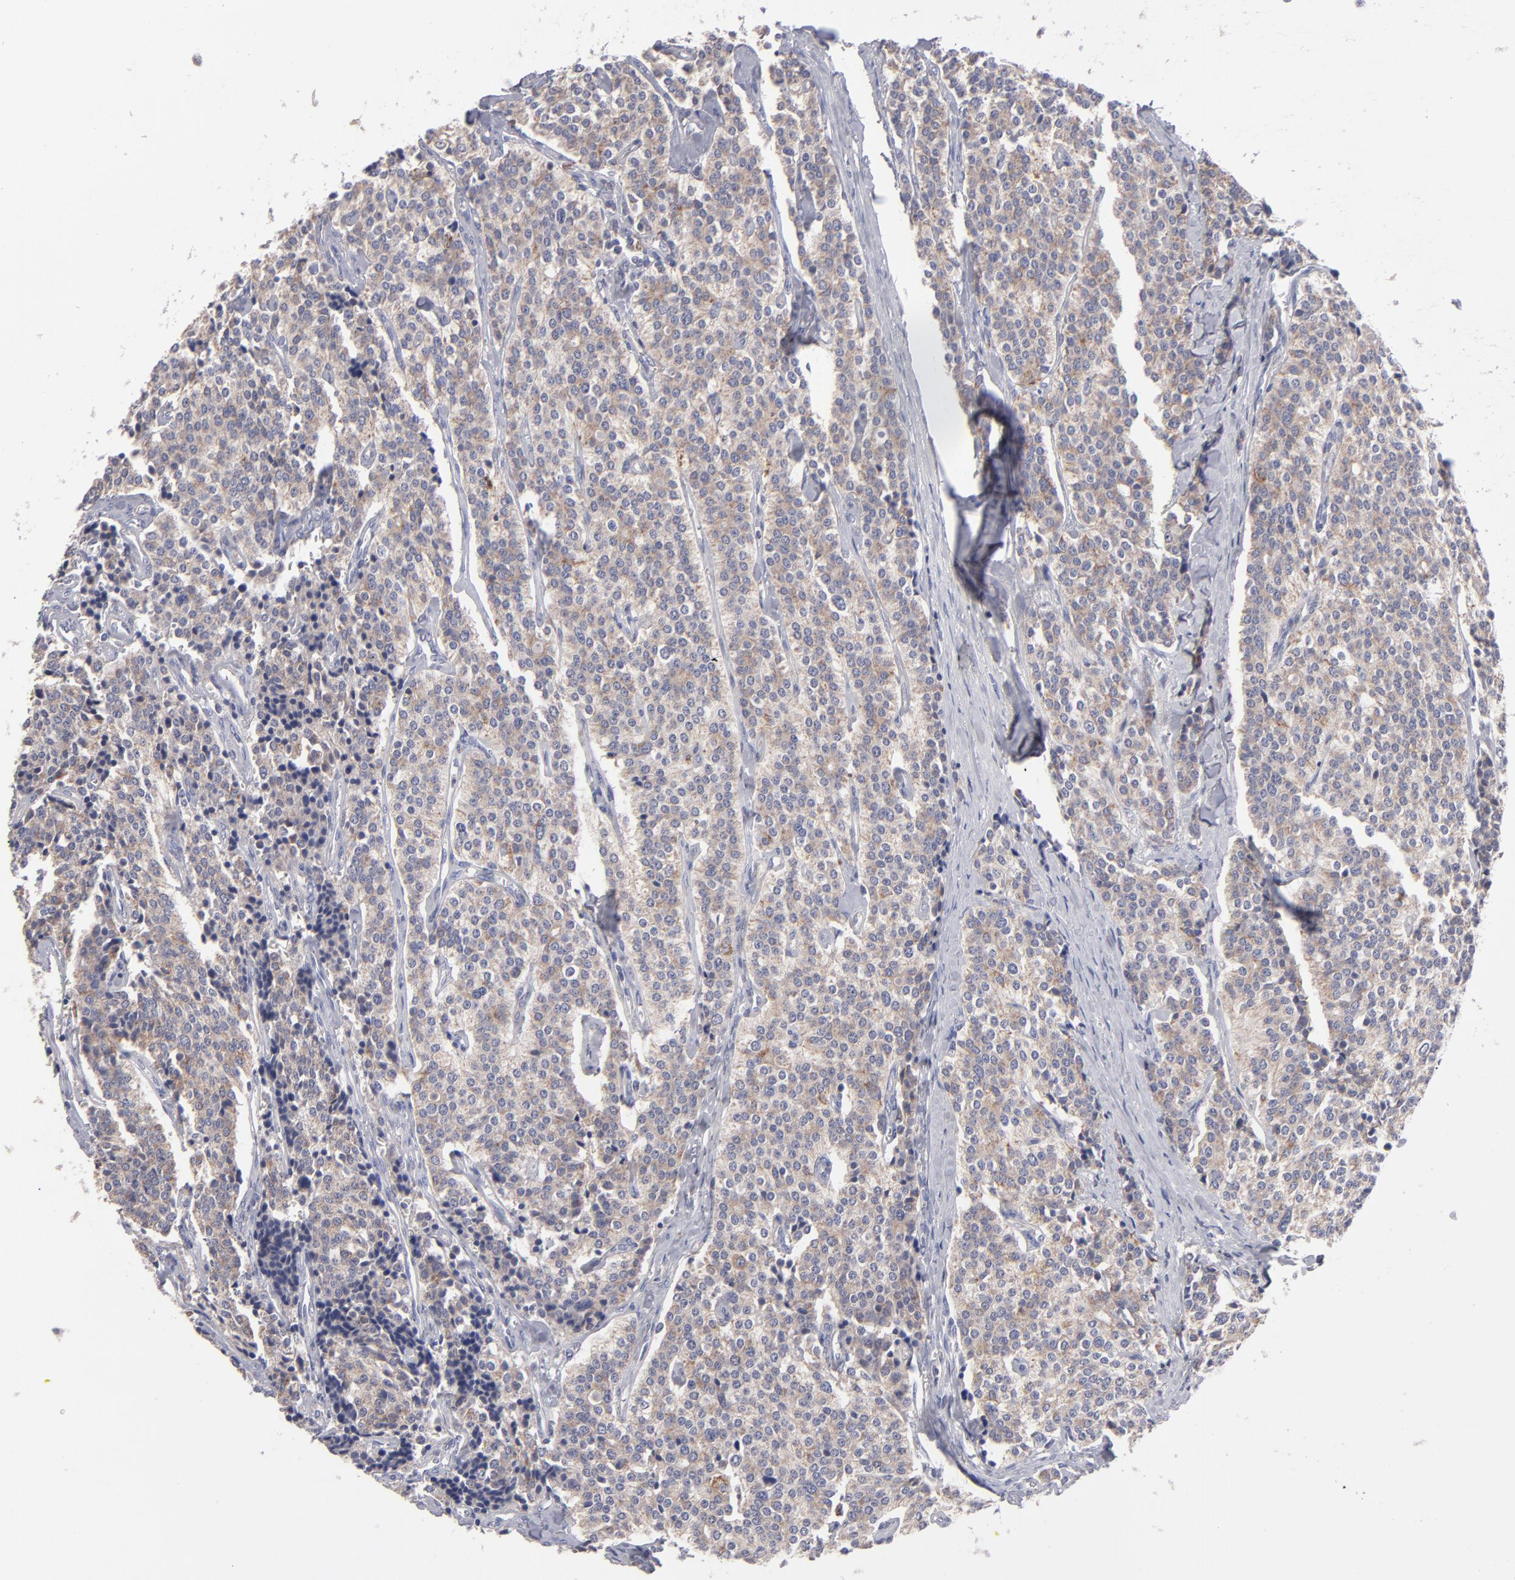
{"staining": {"intensity": "weak", "quantity": ">75%", "location": "cytoplasmic/membranous"}, "tissue": "carcinoid", "cell_type": "Tumor cells", "image_type": "cancer", "snomed": [{"axis": "morphology", "description": "Carcinoid, malignant, NOS"}, {"axis": "topography", "description": "Small intestine"}], "caption": "A brown stain labels weak cytoplasmic/membranous expression of a protein in carcinoid tumor cells. (DAB (3,3'-diaminobenzidine) IHC, brown staining for protein, blue staining for nuclei).", "gene": "HCCS", "patient": {"sex": "male", "age": 63}}